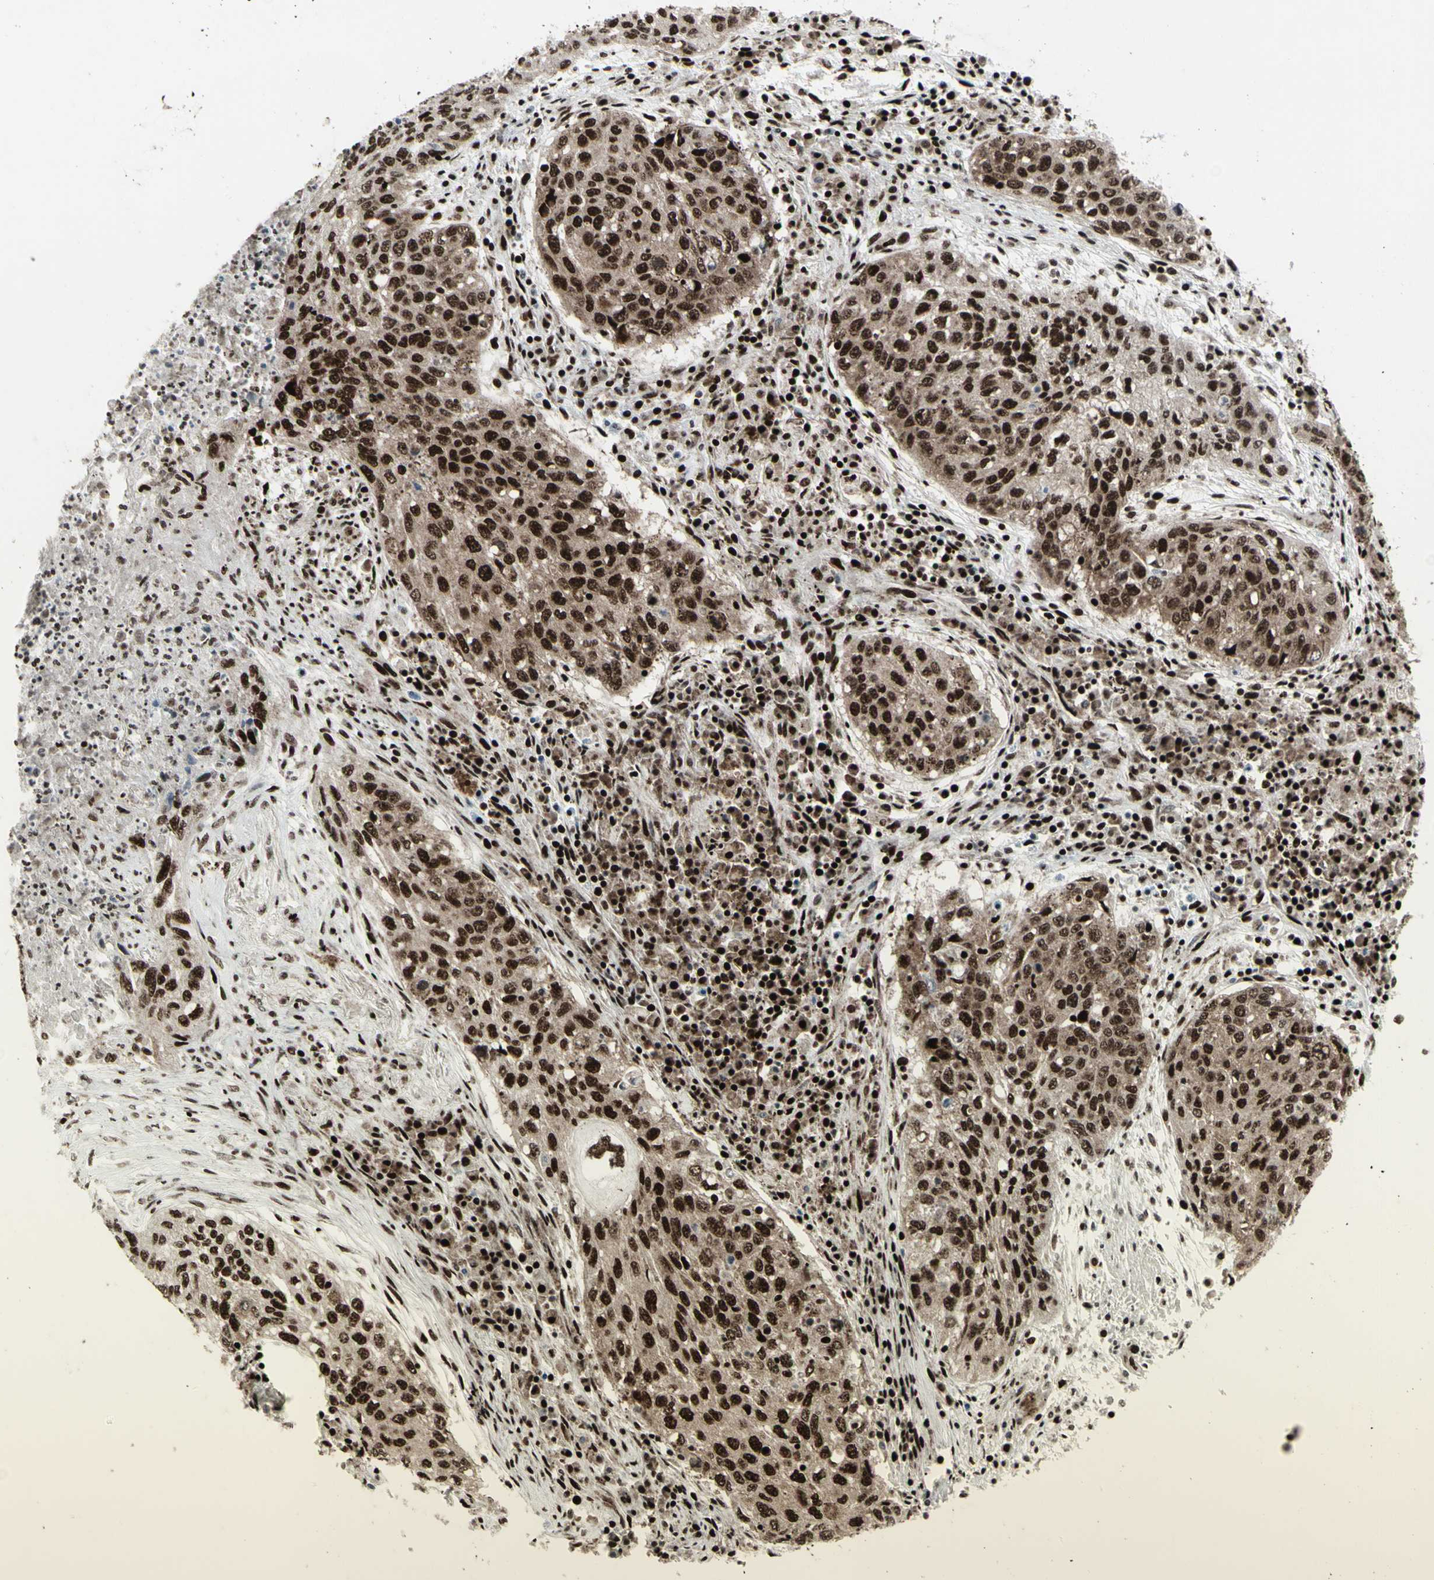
{"staining": {"intensity": "strong", "quantity": ">75%", "location": "nuclear"}, "tissue": "lung cancer", "cell_type": "Tumor cells", "image_type": "cancer", "snomed": [{"axis": "morphology", "description": "Squamous cell carcinoma, NOS"}, {"axis": "topography", "description": "Lung"}], "caption": "Strong nuclear protein staining is seen in approximately >75% of tumor cells in lung cancer (squamous cell carcinoma).", "gene": "U2AF2", "patient": {"sex": "female", "age": 63}}